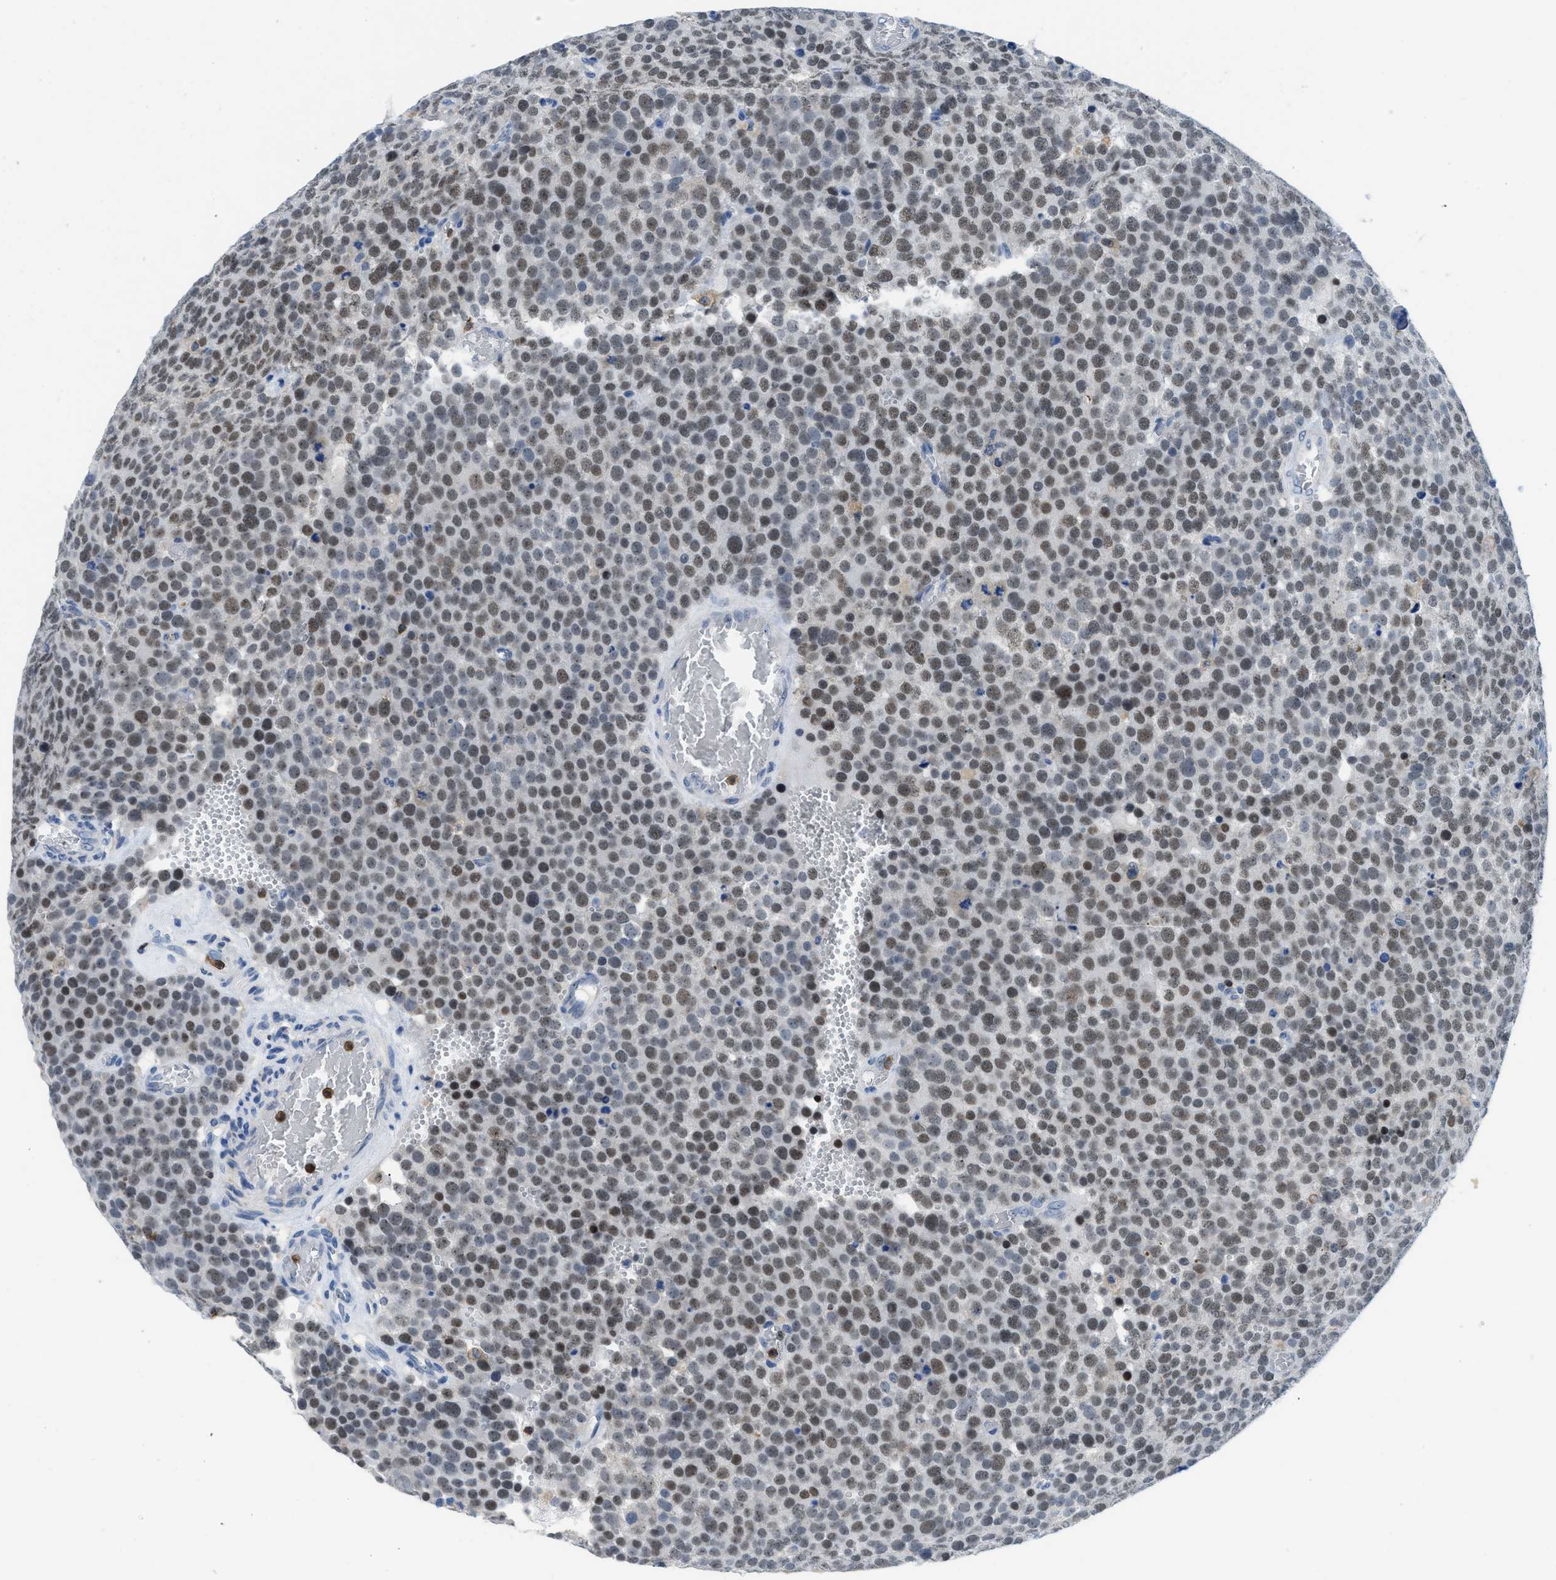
{"staining": {"intensity": "weak", "quantity": ">75%", "location": "nuclear"}, "tissue": "testis cancer", "cell_type": "Tumor cells", "image_type": "cancer", "snomed": [{"axis": "morphology", "description": "Normal tissue, NOS"}, {"axis": "morphology", "description": "Seminoma, NOS"}, {"axis": "topography", "description": "Testis"}], "caption": "Immunohistochemical staining of testis cancer (seminoma) demonstrates low levels of weak nuclear positivity in approximately >75% of tumor cells. Using DAB (3,3'-diaminobenzidine) (brown) and hematoxylin (blue) stains, captured at high magnification using brightfield microscopy.", "gene": "FAM151A", "patient": {"sex": "male", "age": 71}}